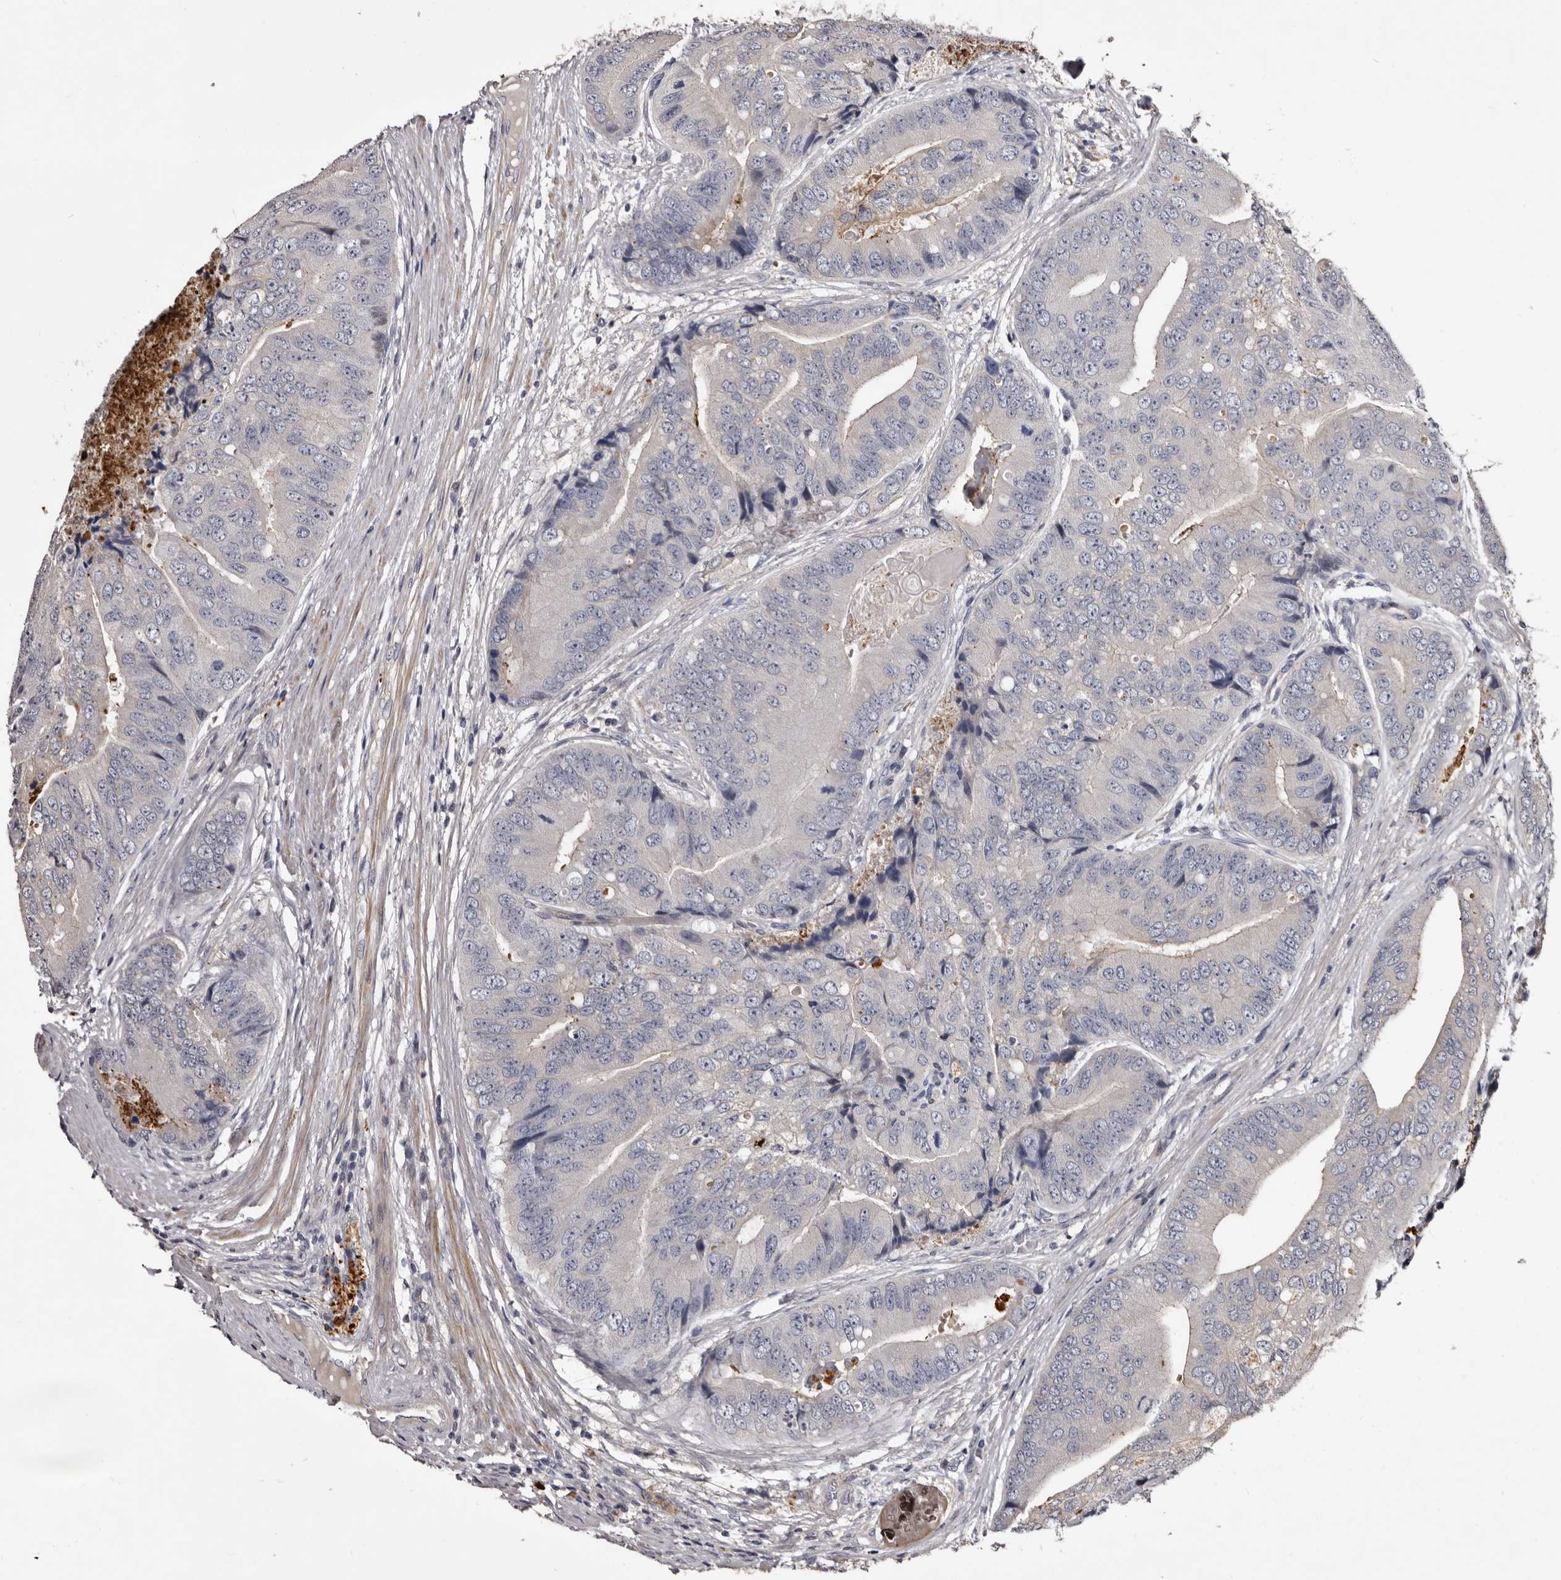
{"staining": {"intensity": "negative", "quantity": "none", "location": "none"}, "tissue": "prostate cancer", "cell_type": "Tumor cells", "image_type": "cancer", "snomed": [{"axis": "morphology", "description": "Adenocarcinoma, High grade"}, {"axis": "topography", "description": "Prostate"}], "caption": "A high-resolution micrograph shows immunohistochemistry (IHC) staining of prostate adenocarcinoma (high-grade), which exhibits no significant expression in tumor cells.", "gene": "SLC10A4", "patient": {"sex": "male", "age": 70}}